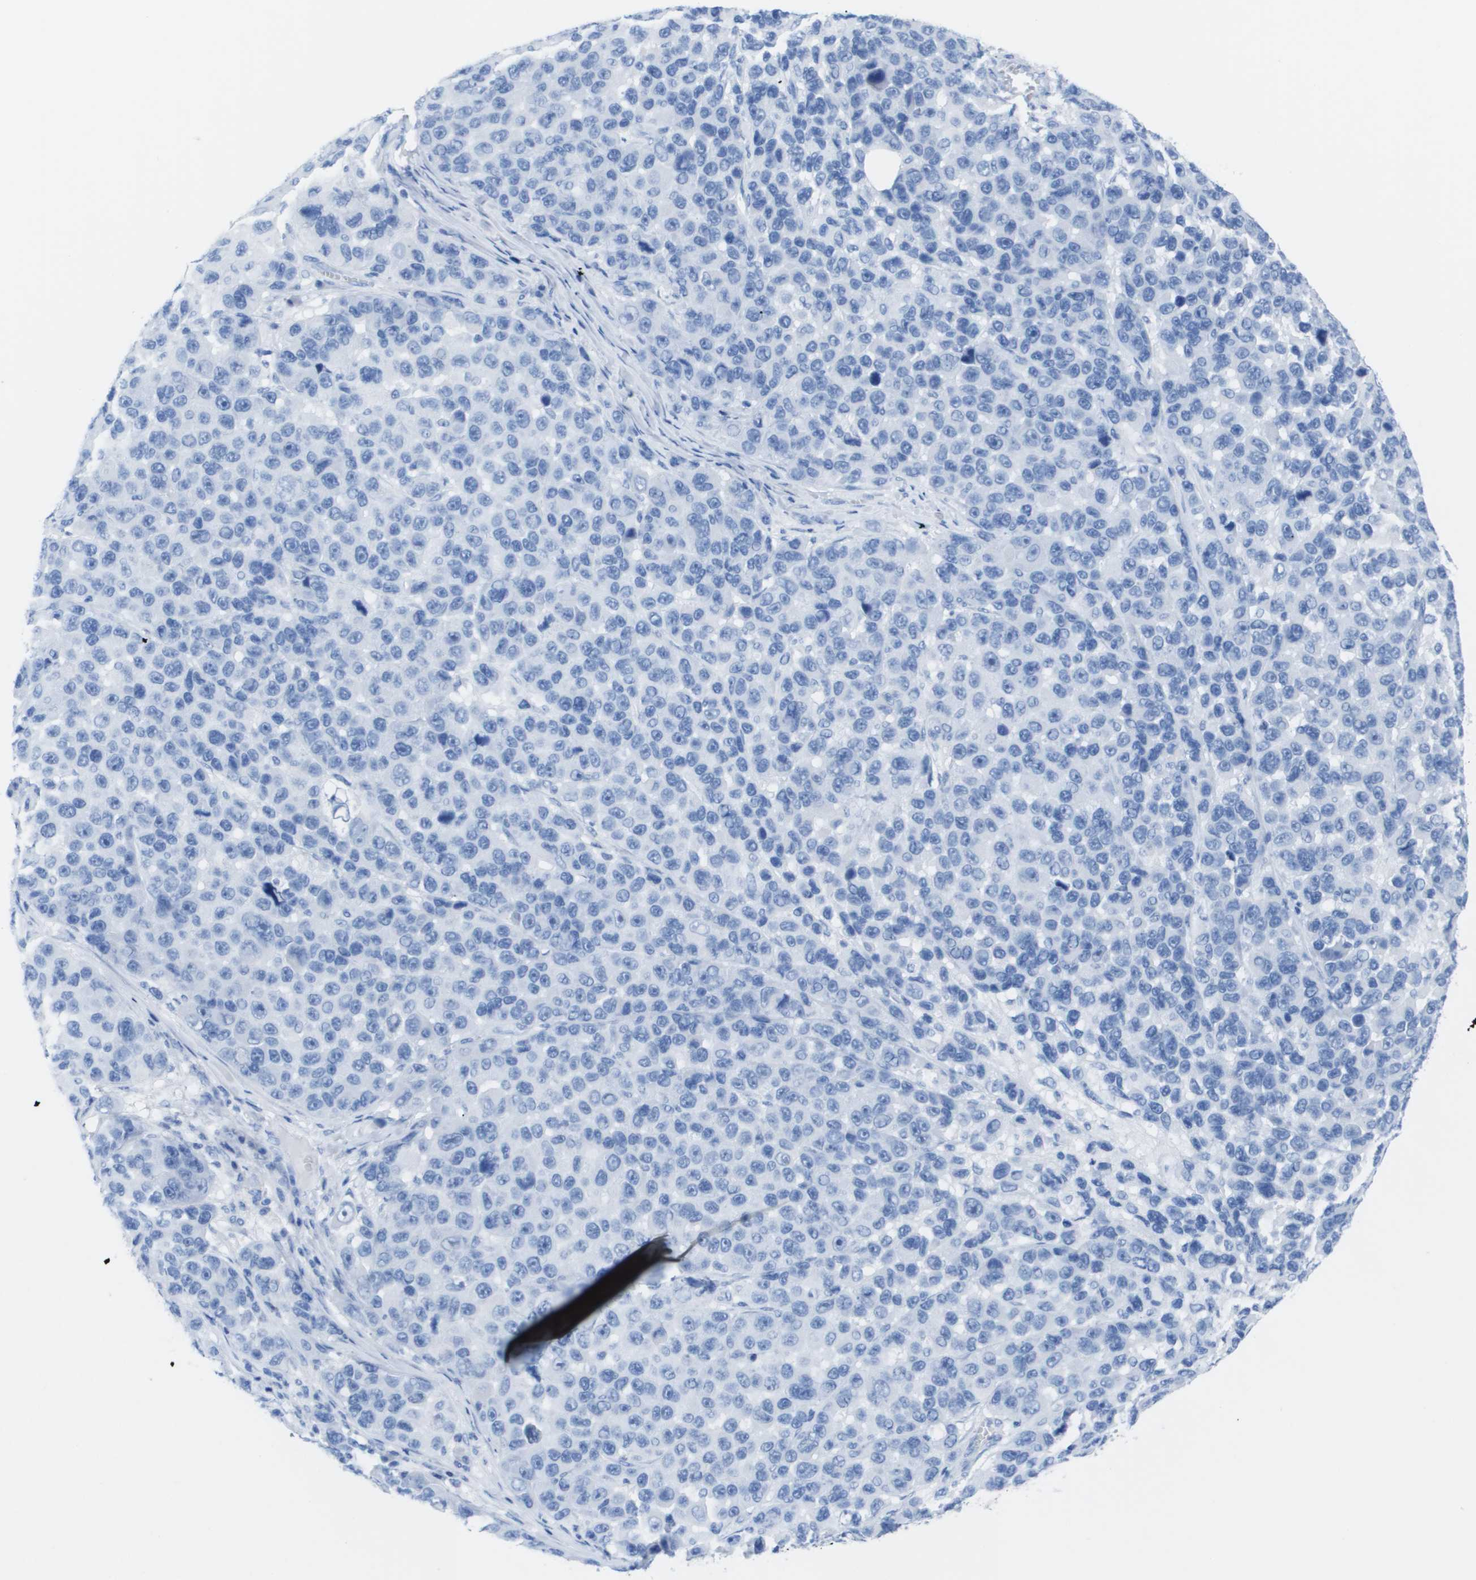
{"staining": {"intensity": "negative", "quantity": "none", "location": "none"}, "tissue": "melanoma", "cell_type": "Tumor cells", "image_type": "cancer", "snomed": [{"axis": "morphology", "description": "Malignant melanoma, NOS"}, {"axis": "topography", "description": "Skin"}], "caption": "IHC of malignant melanoma reveals no staining in tumor cells.", "gene": "KCNA3", "patient": {"sex": "male", "age": 53}}